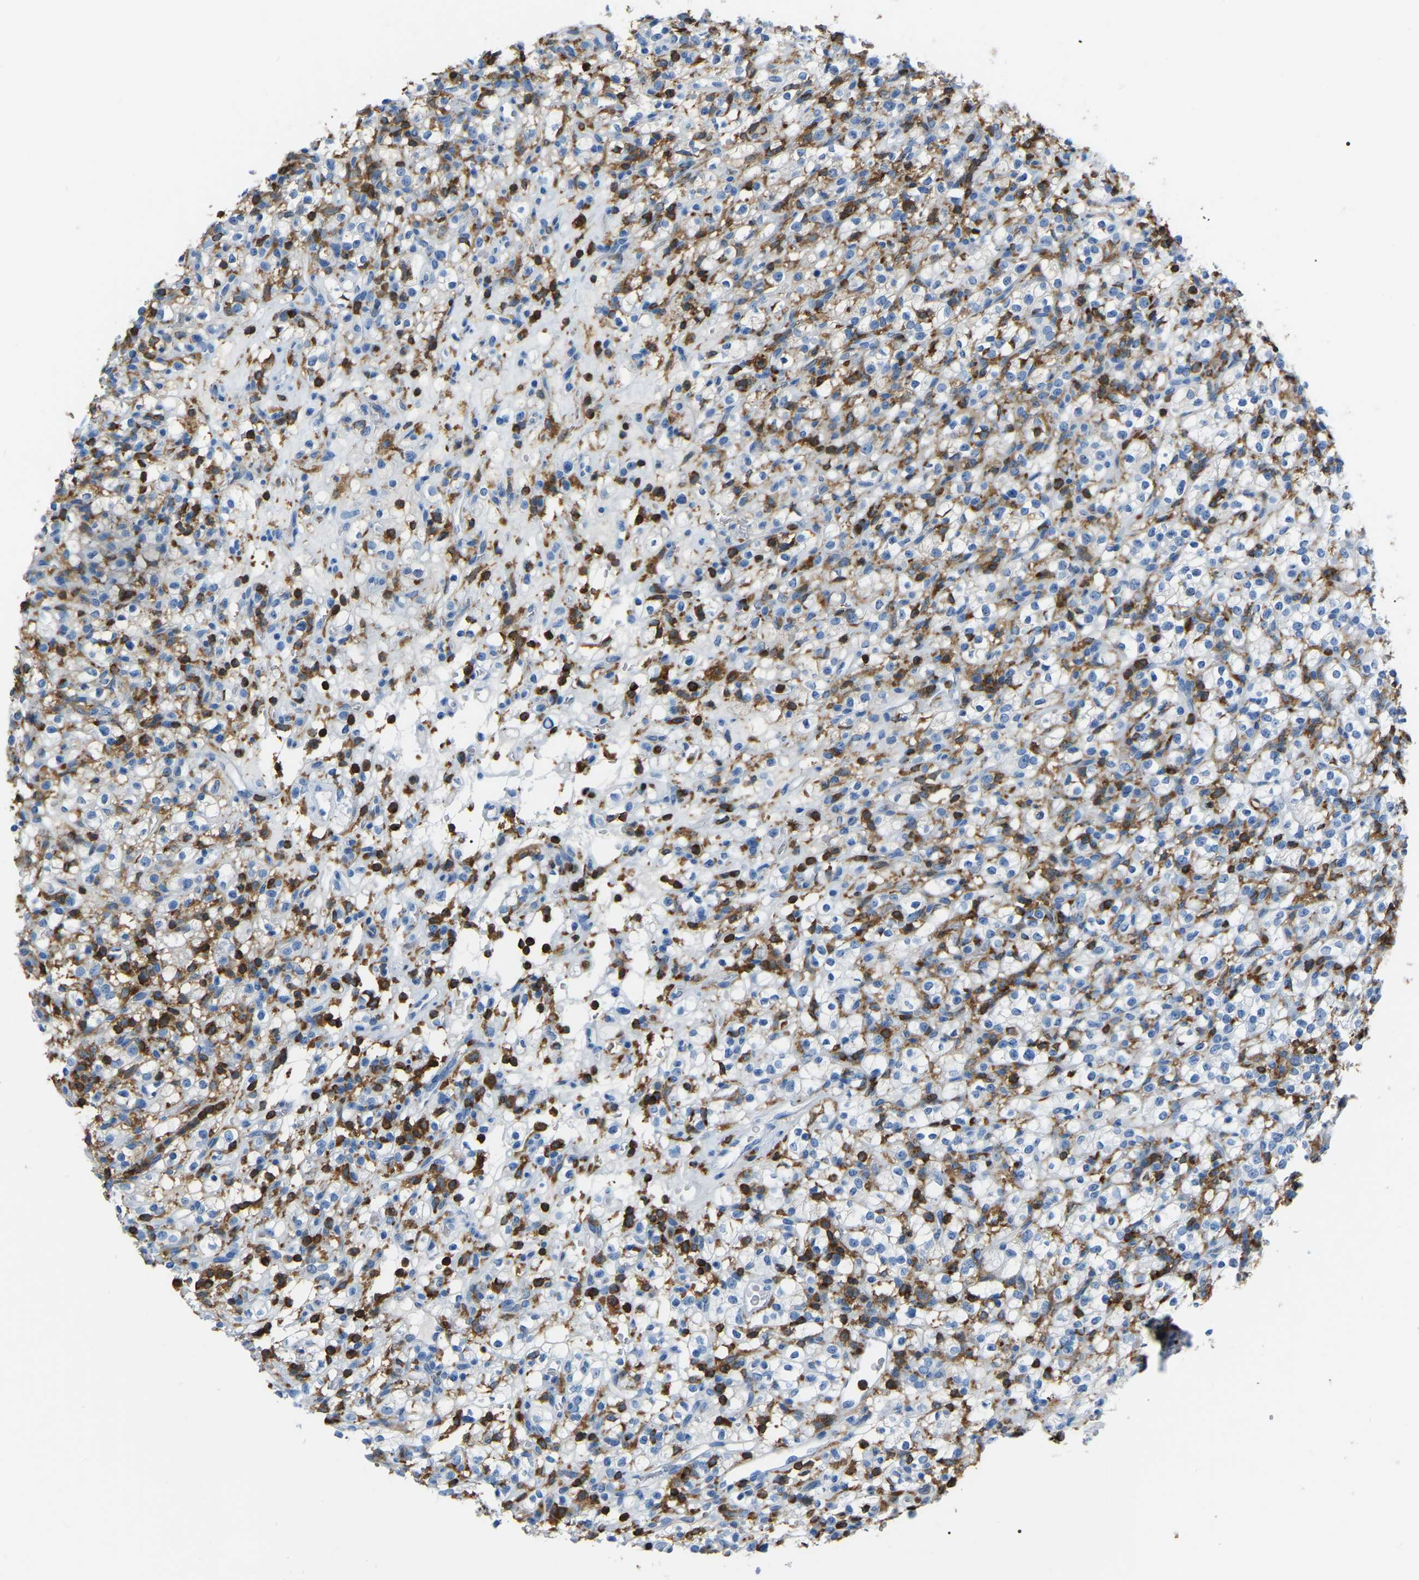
{"staining": {"intensity": "moderate", "quantity": "<25%", "location": "cytoplasmic/membranous"}, "tissue": "renal cancer", "cell_type": "Tumor cells", "image_type": "cancer", "snomed": [{"axis": "morphology", "description": "Normal tissue, NOS"}, {"axis": "morphology", "description": "Adenocarcinoma, NOS"}, {"axis": "topography", "description": "Kidney"}], "caption": "Adenocarcinoma (renal) stained with a brown dye displays moderate cytoplasmic/membranous positive positivity in about <25% of tumor cells.", "gene": "ARHGAP45", "patient": {"sex": "female", "age": 72}}